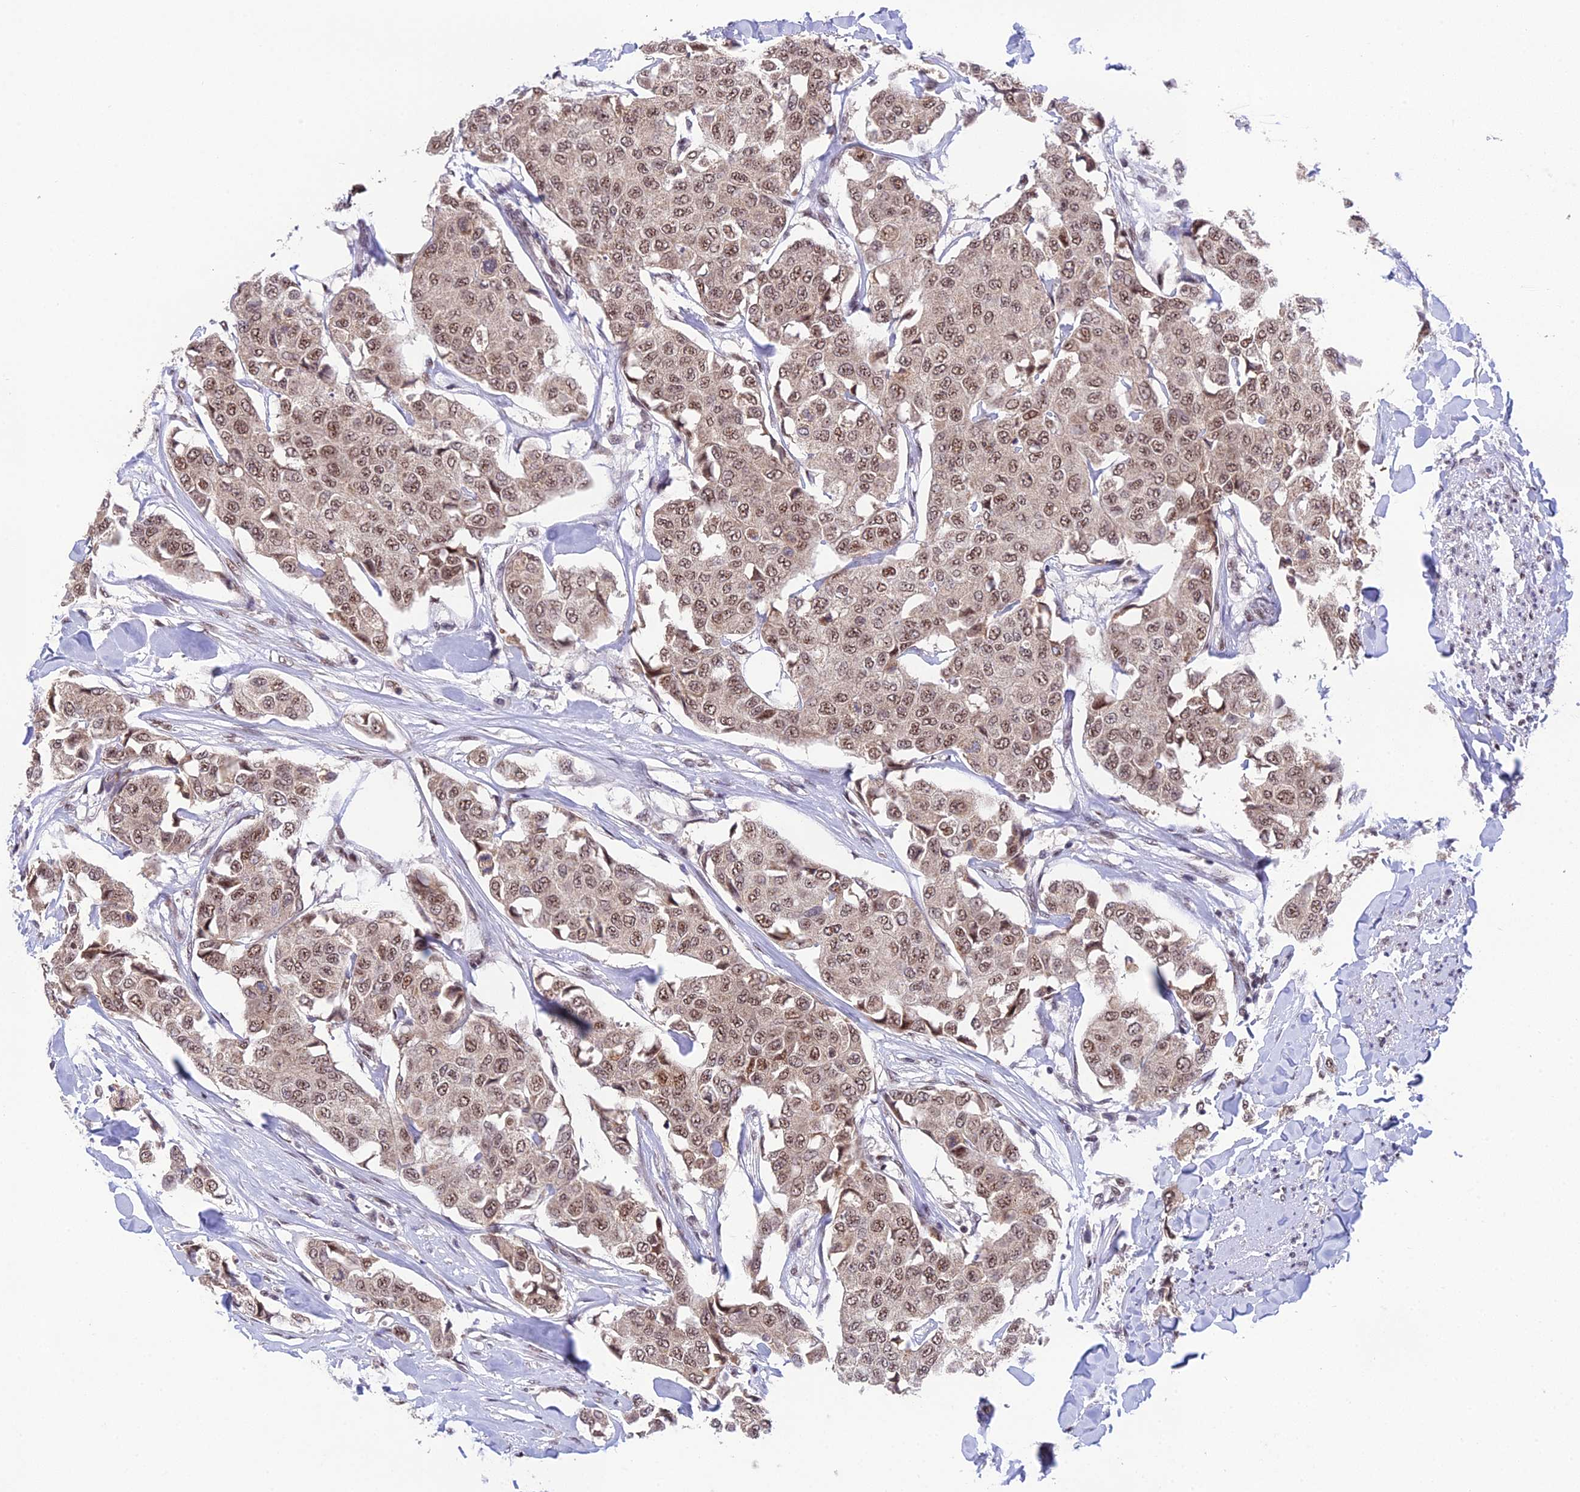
{"staining": {"intensity": "moderate", "quantity": ">75%", "location": "nuclear"}, "tissue": "breast cancer", "cell_type": "Tumor cells", "image_type": "cancer", "snomed": [{"axis": "morphology", "description": "Duct carcinoma"}, {"axis": "topography", "description": "Breast"}], "caption": "Immunohistochemical staining of human breast invasive ductal carcinoma exhibits moderate nuclear protein expression in about >75% of tumor cells.", "gene": "THOC7", "patient": {"sex": "female", "age": 80}}